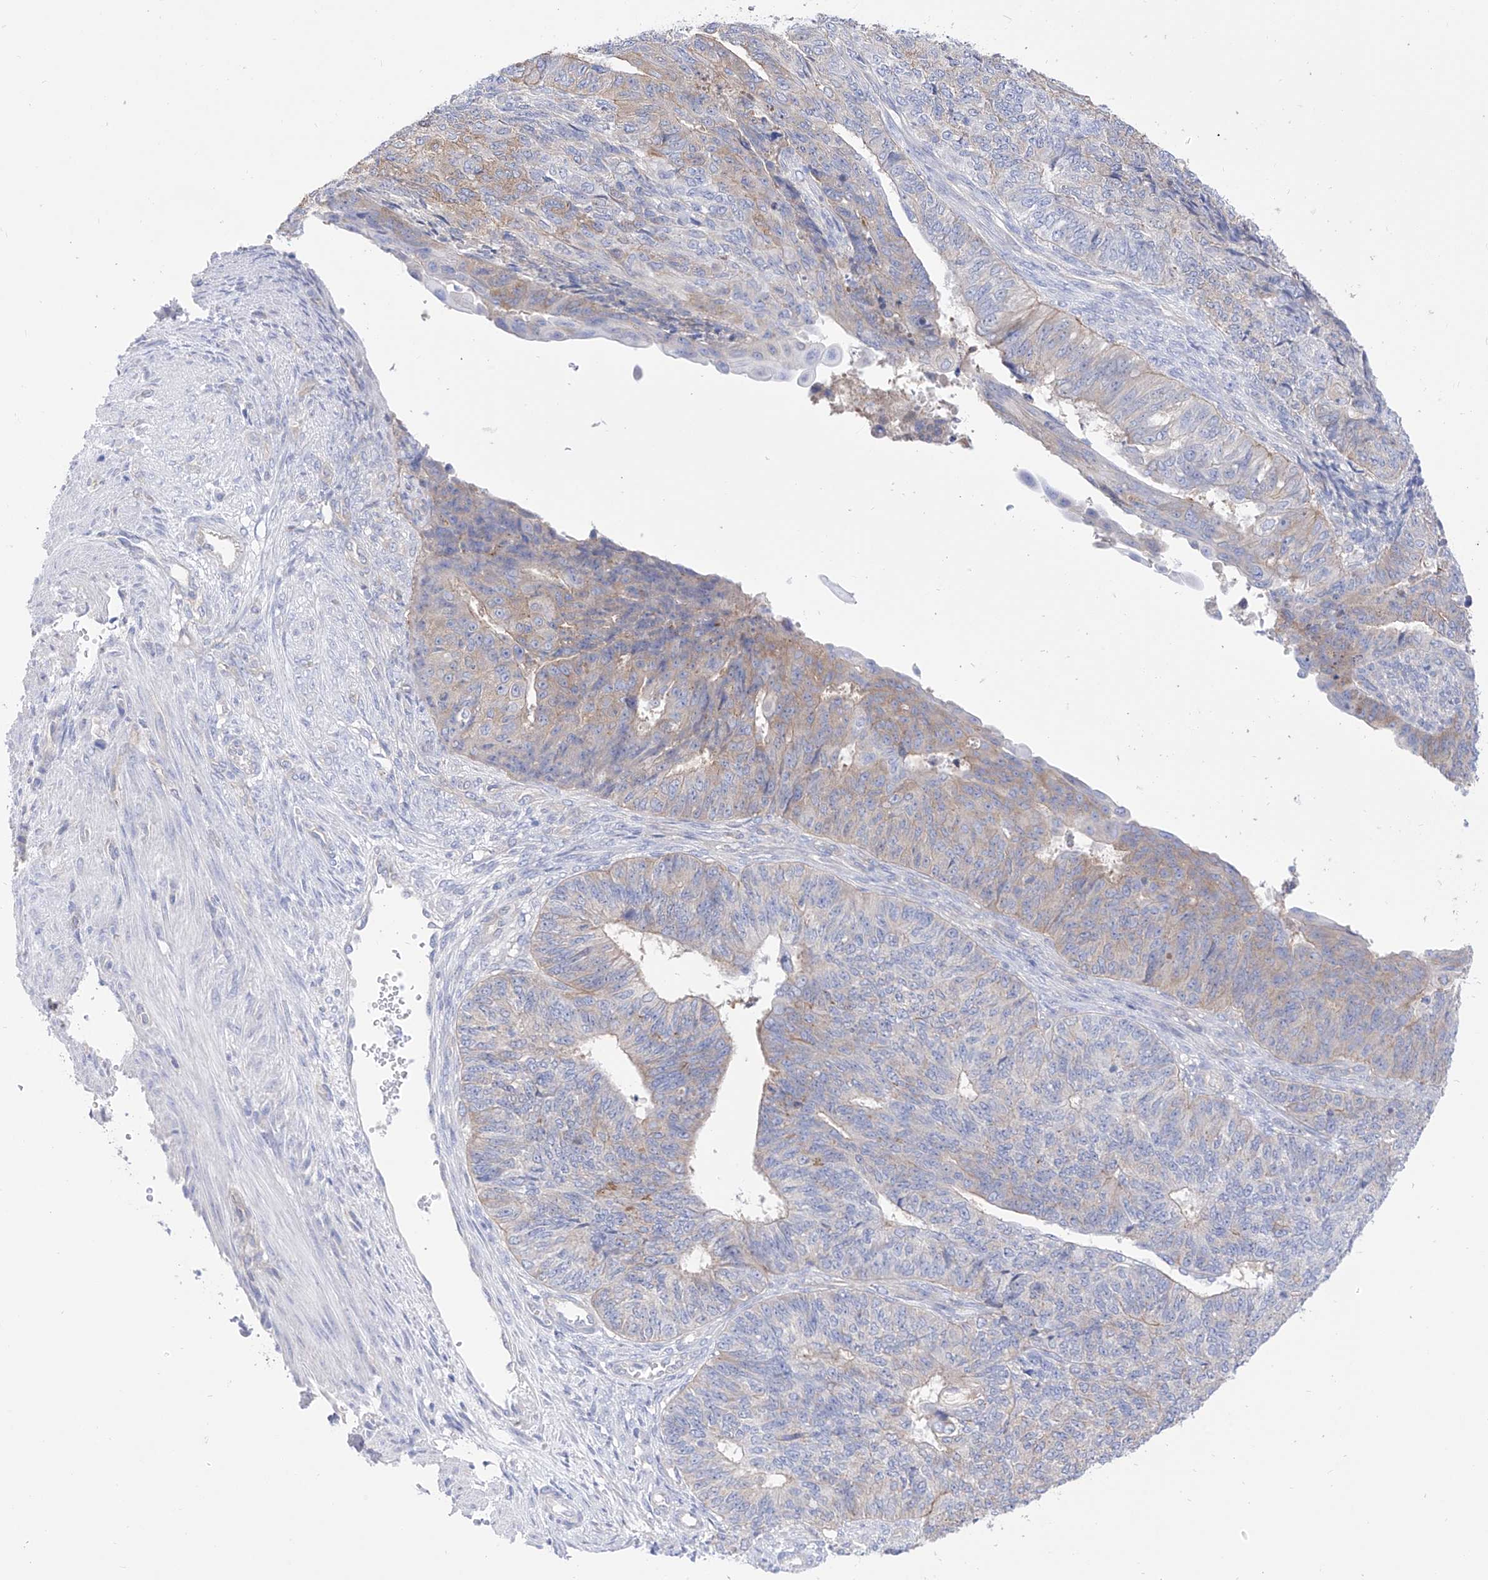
{"staining": {"intensity": "weak", "quantity": "25%-75%", "location": "cytoplasmic/membranous"}, "tissue": "endometrial cancer", "cell_type": "Tumor cells", "image_type": "cancer", "snomed": [{"axis": "morphology", "description": "Adenocarcinoma, NOS"}, {"axis": "topography", "description": "Endometrium"}], "caption": "An IHC photomicrograph of tumor tissue is shown. Protein staining in brown labels weak cytoplasmic/membranous positivity in endometrial adenocarcinoma within tumor cells. Nuclei are stained in blue.", "gene": "ZNF653", "patient": {"sex": "female", "age": 32}}